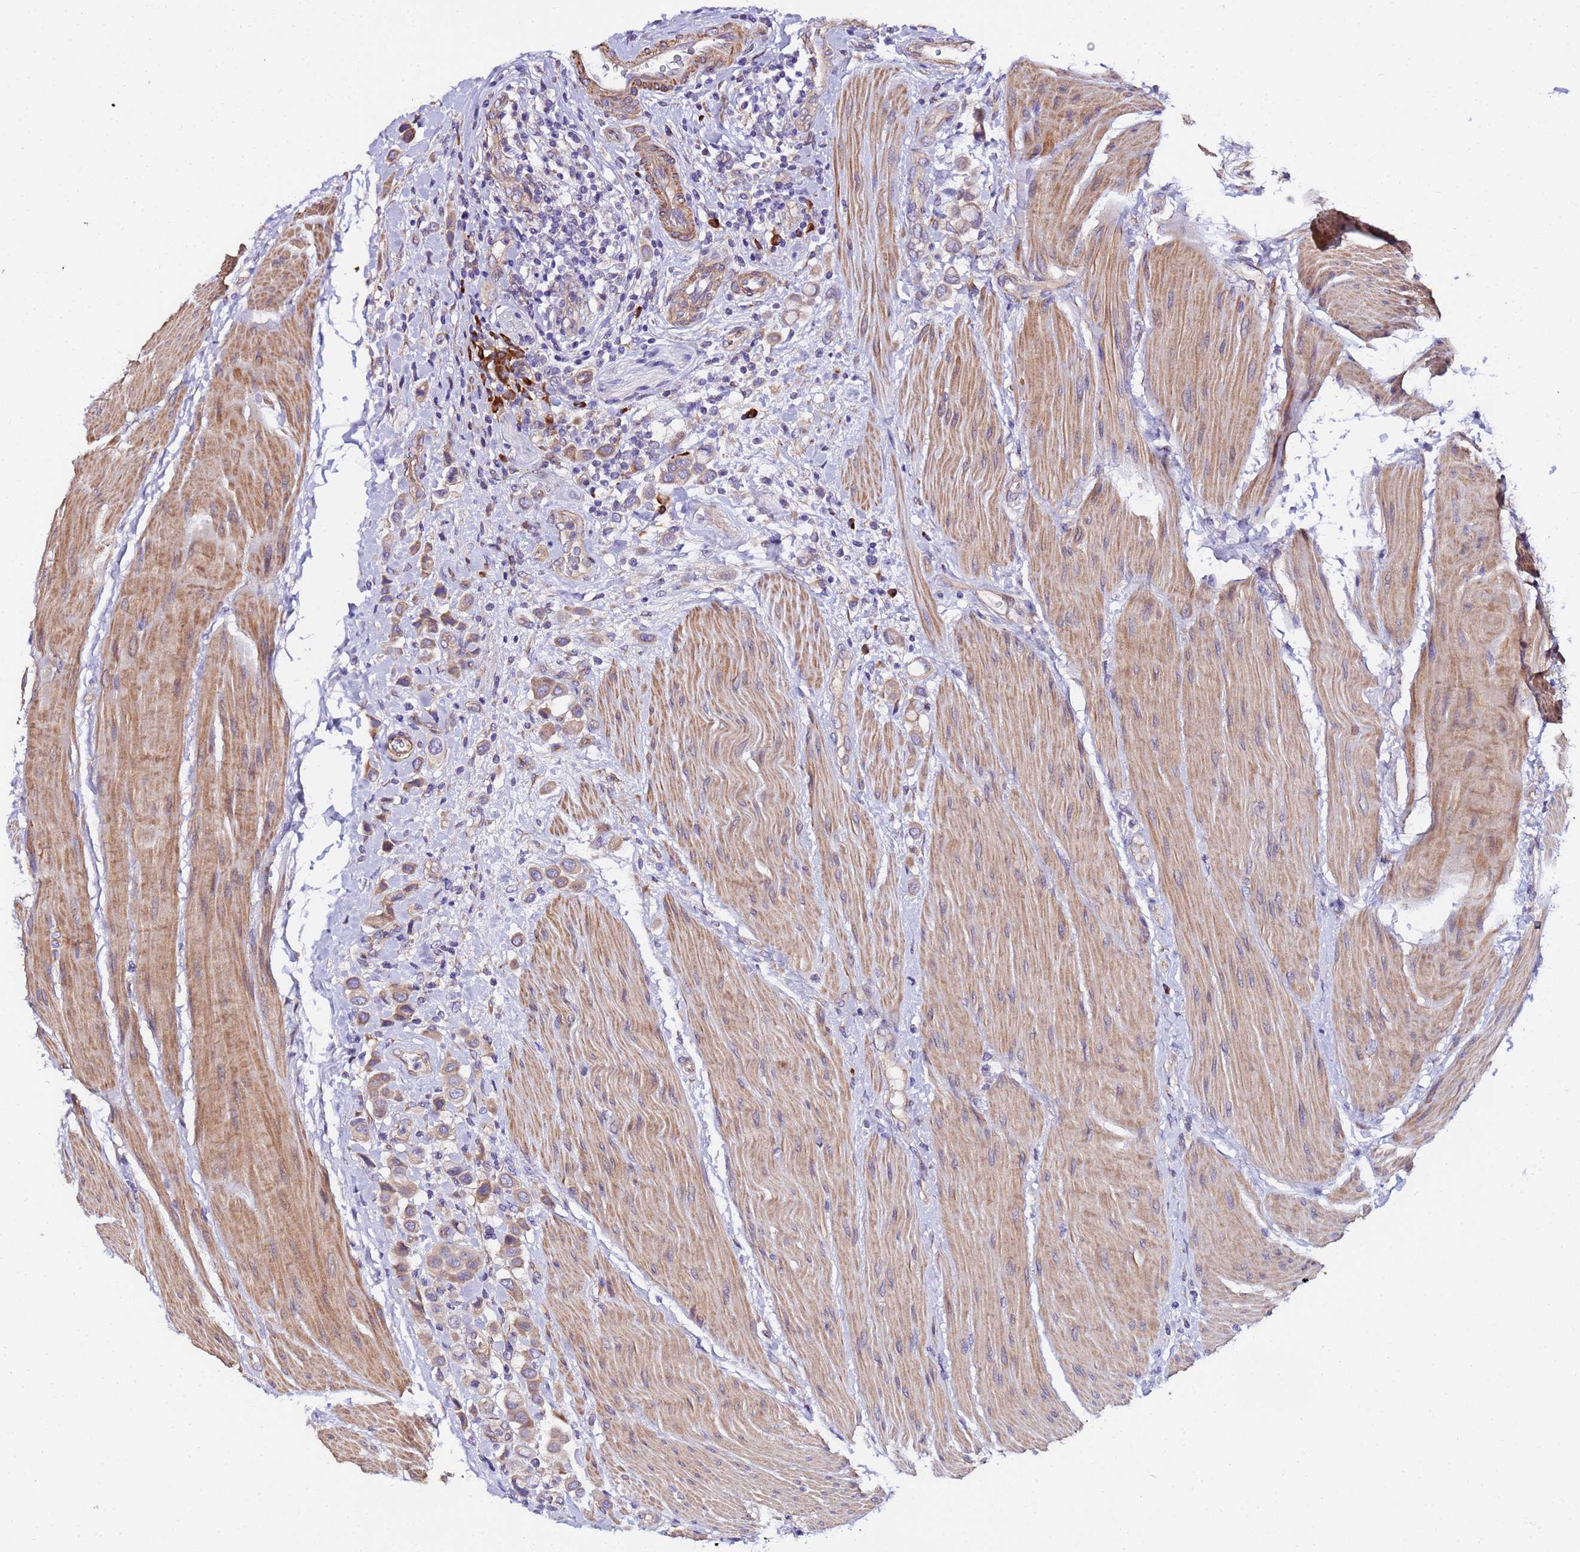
{"staining": {"intensity": "moderate", "quantity": ">75%", "location": "cytoplasmic/membranous"}, "tissue": "urothelial cancer", "cell_type": "Tumor cells", "image_type": "cancer", "snomed": [{"axis": "morphology", "description": "Urothelial carcinoma, High grade"}, {"axis": "topography", "description": "Urinary bladder"}], "caption": "About >75% of tumor cells in human high-grade urothelial carcinoma demonstrate moderate cytoplasmic/membranous protein expression as visualized by brown immunohistochemical staining.", "gene": "JRKL", "patient": {"sex": "male", "age": 50}}